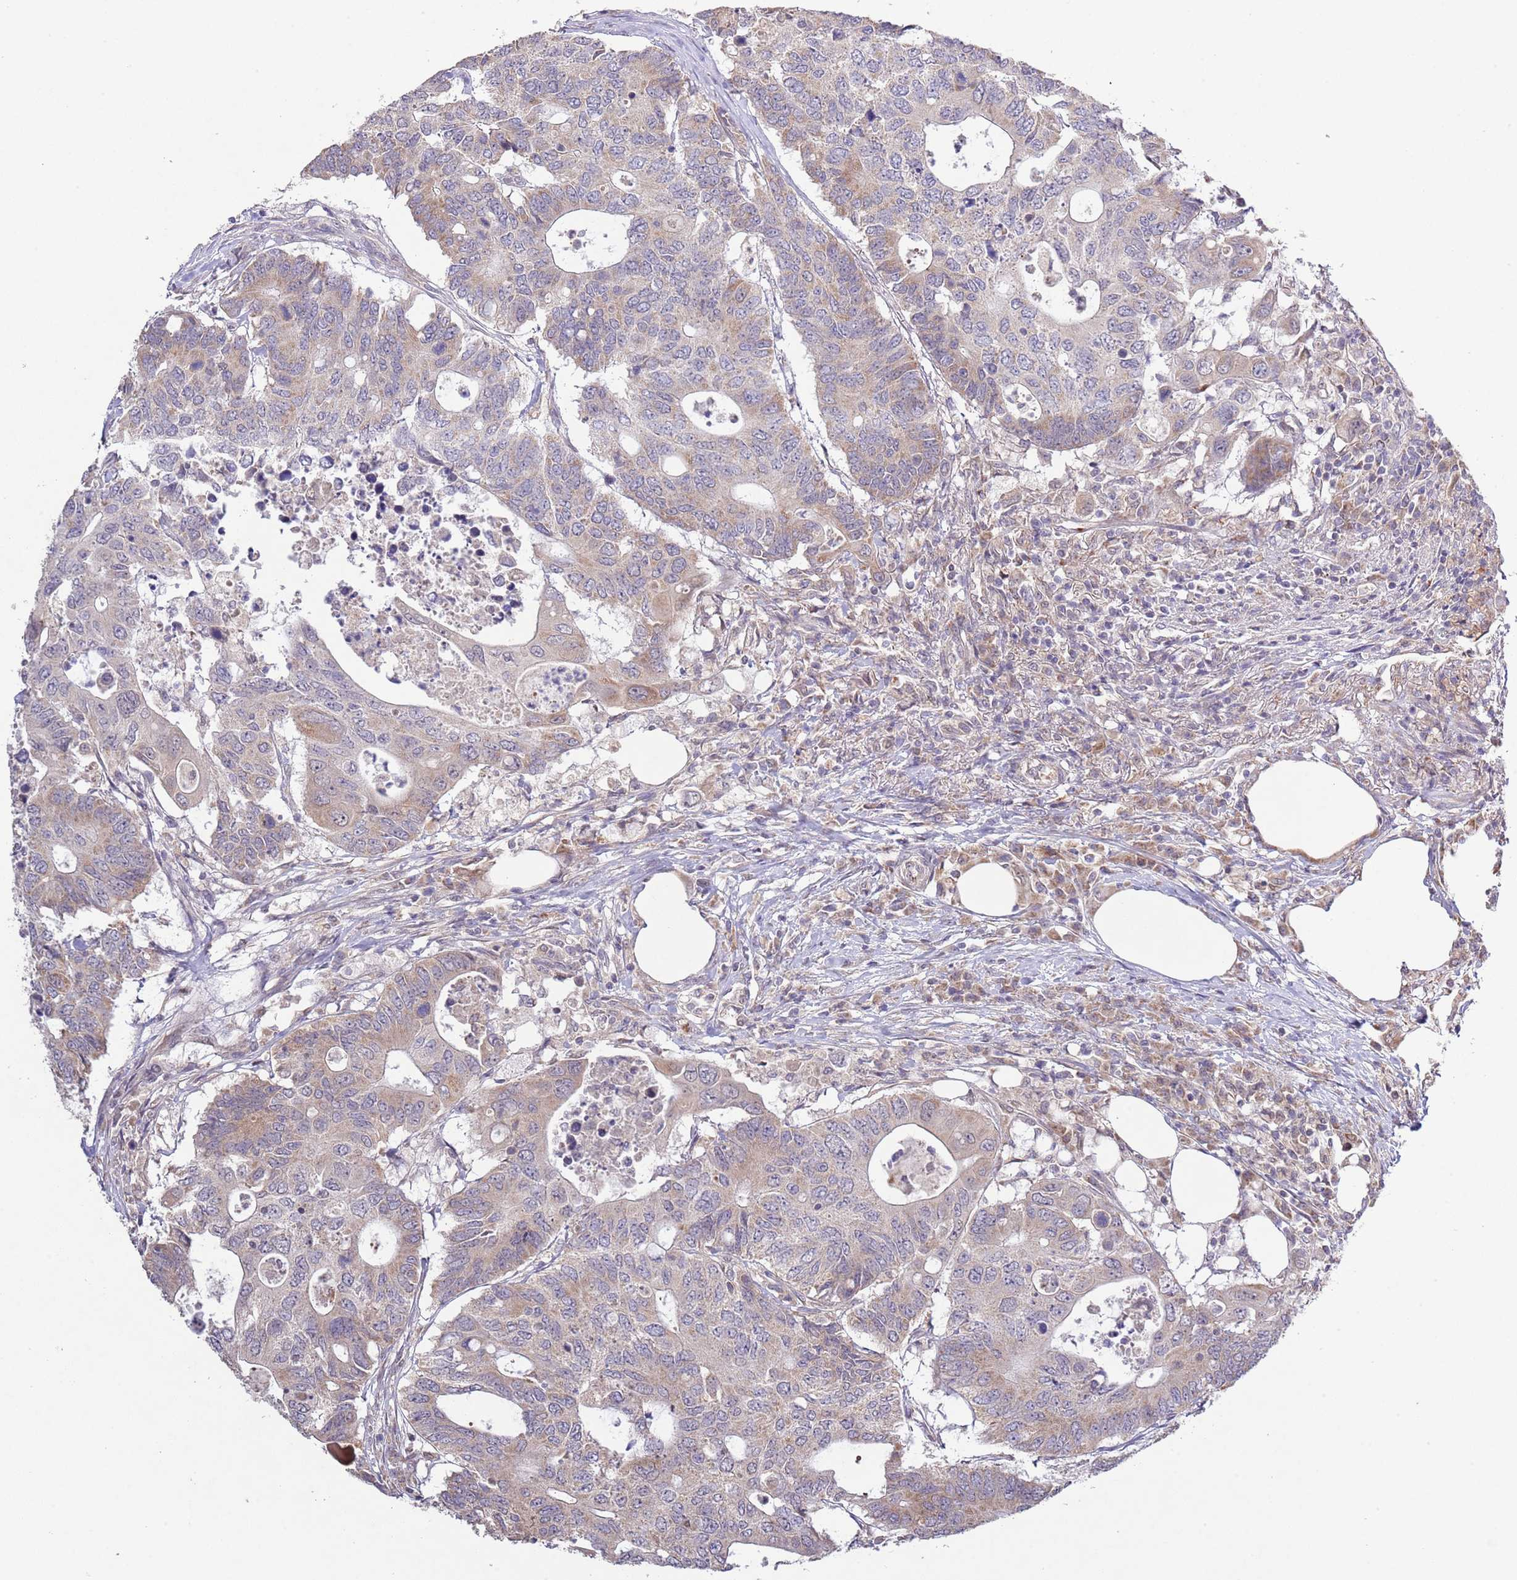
{"staining": {"intensity": "weak", "quantity": "25%-75%", "location": "cytoplasmic/membranous"}, "tissue": "colorectal cancer", "cell_type": "Tumor cells", "image_type": "cancer", "snomed": [{"axis": "morphology", "description": "Adenocarcinoma, NOS"}, {"axis": "topography", "description": "Colon"}], "caption": "Immunohistochemical staining of colorectal adenocarcinoma shows low levels of weak cytoplasmic/membranous protein expression in about 25%-75% of tumor cells. Nuclei are stained in blue.", "gene": "IVD", "patient": {"sex": "male", "age": 71}}